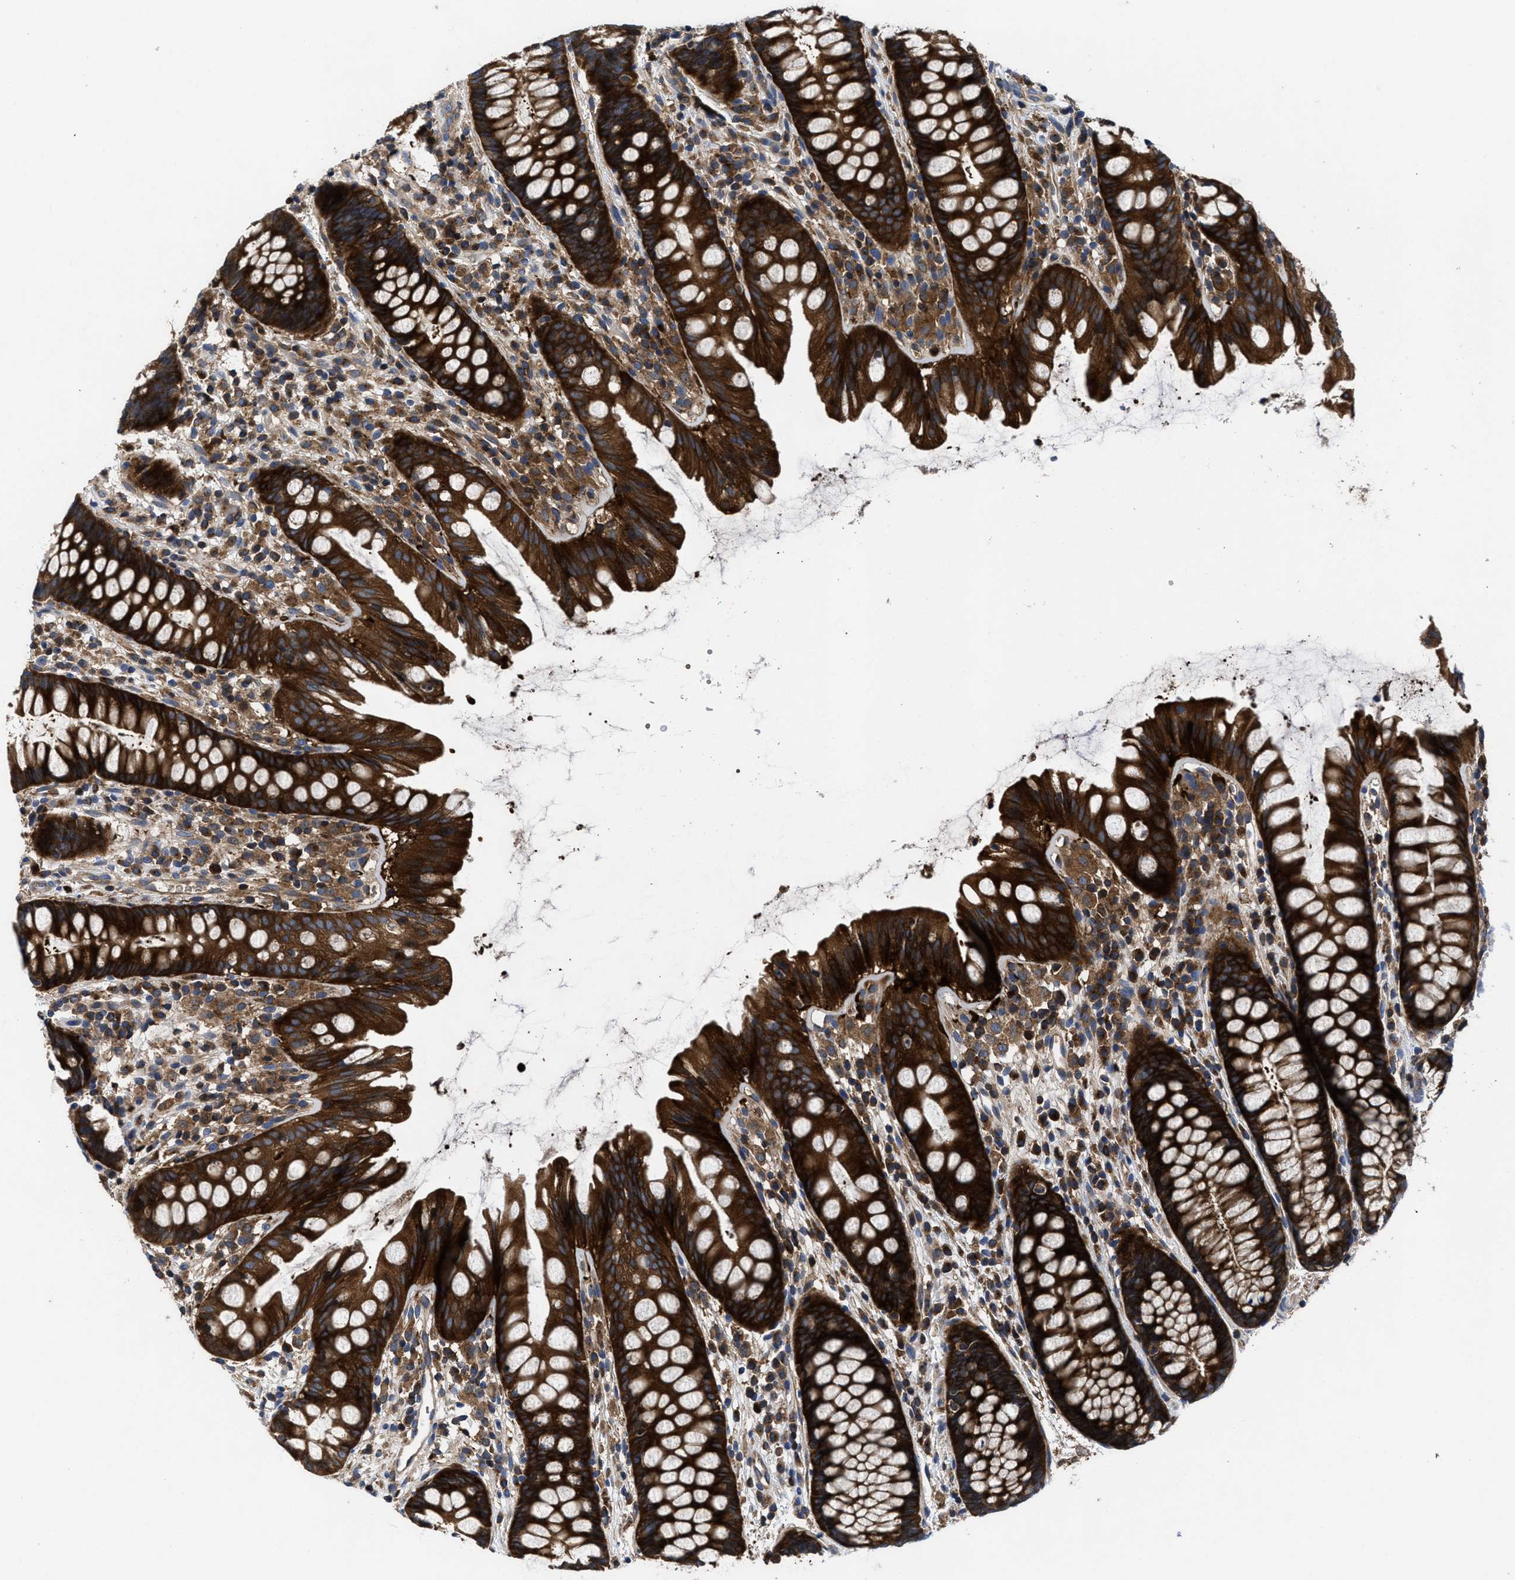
{"staining": {"intensity": "strong", "quantity": ">75%", "location": "cytoplasmic/membranous"}, "tissue": "rectum", "cell_type": "Glandular cells", "image_type": "normal", "snomed": [{"axis": "morphology", "description": "Normal tissue, NOS"}, {"axis": "topography", "description": "Rectum"}], "caption": "Immunohistochemistry of normal human rectum demonstrates high levels of strong cytoplasmic/membranous staining in approximately >75% of glandular cells.", "gene": "YBEY", "patient": {"sex": "female", "age": 65}}